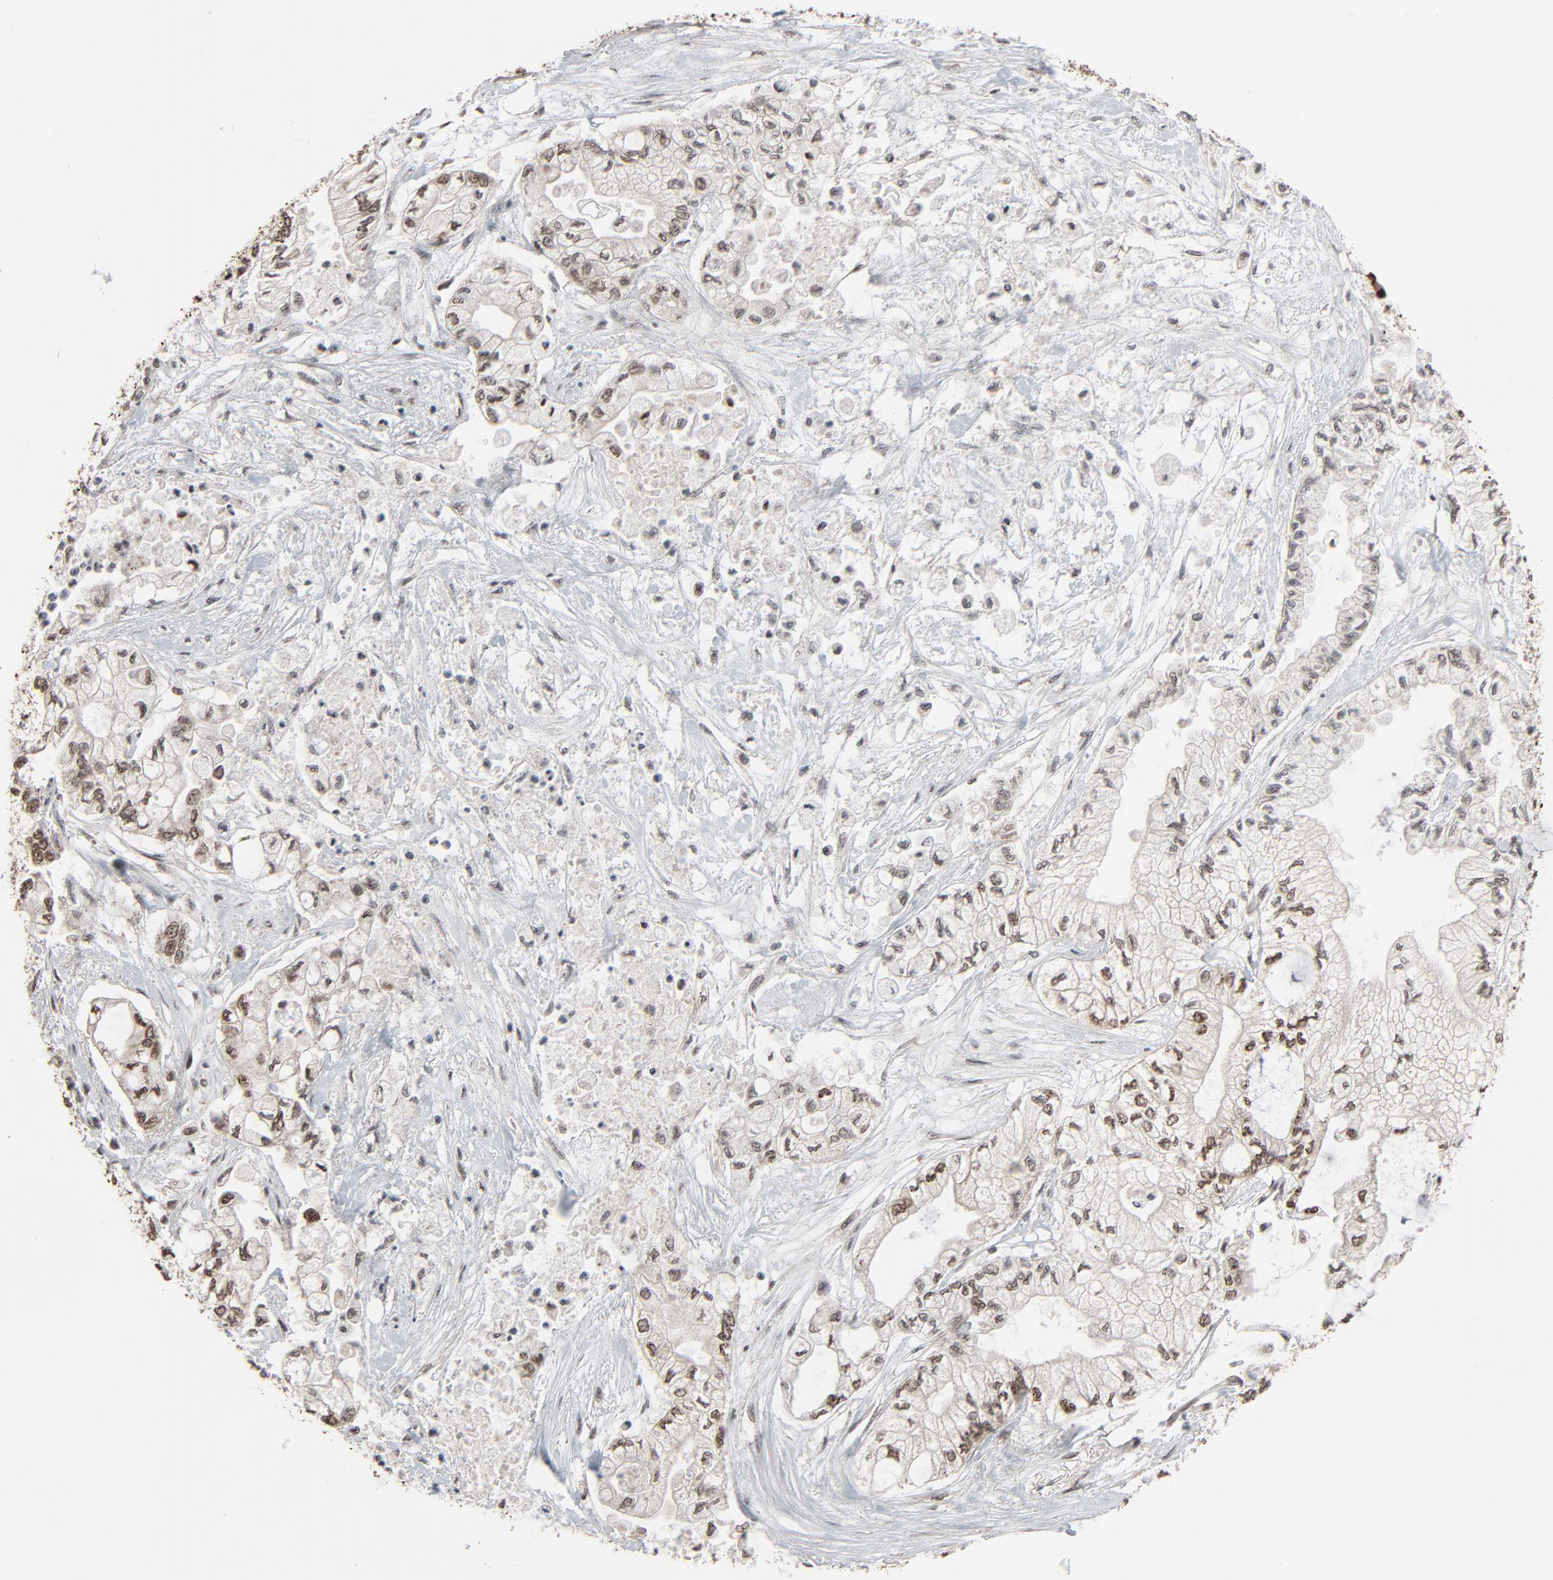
{"staining": {"intensity": "moderate", "quantity": ">75%", "location": "nuclear"}, "tissue": "pancreatic cancer", "cell_type": "Tumor cells", "image_type": "cancer", "snomed": [{"axis": "morphology", "description": "Adenocarcinoma, NOS"}, {"axis": "topography", "description": "Pancreas"}], "caption": "Immunohistochemical staining of adenocarcinoma (pancreatic) reveals medium levels of moderate nuclear expression in approximately >75% of tumor cells.", "gene": "RPS6KA3", "patient": {"sex": "male", "age": 79}}